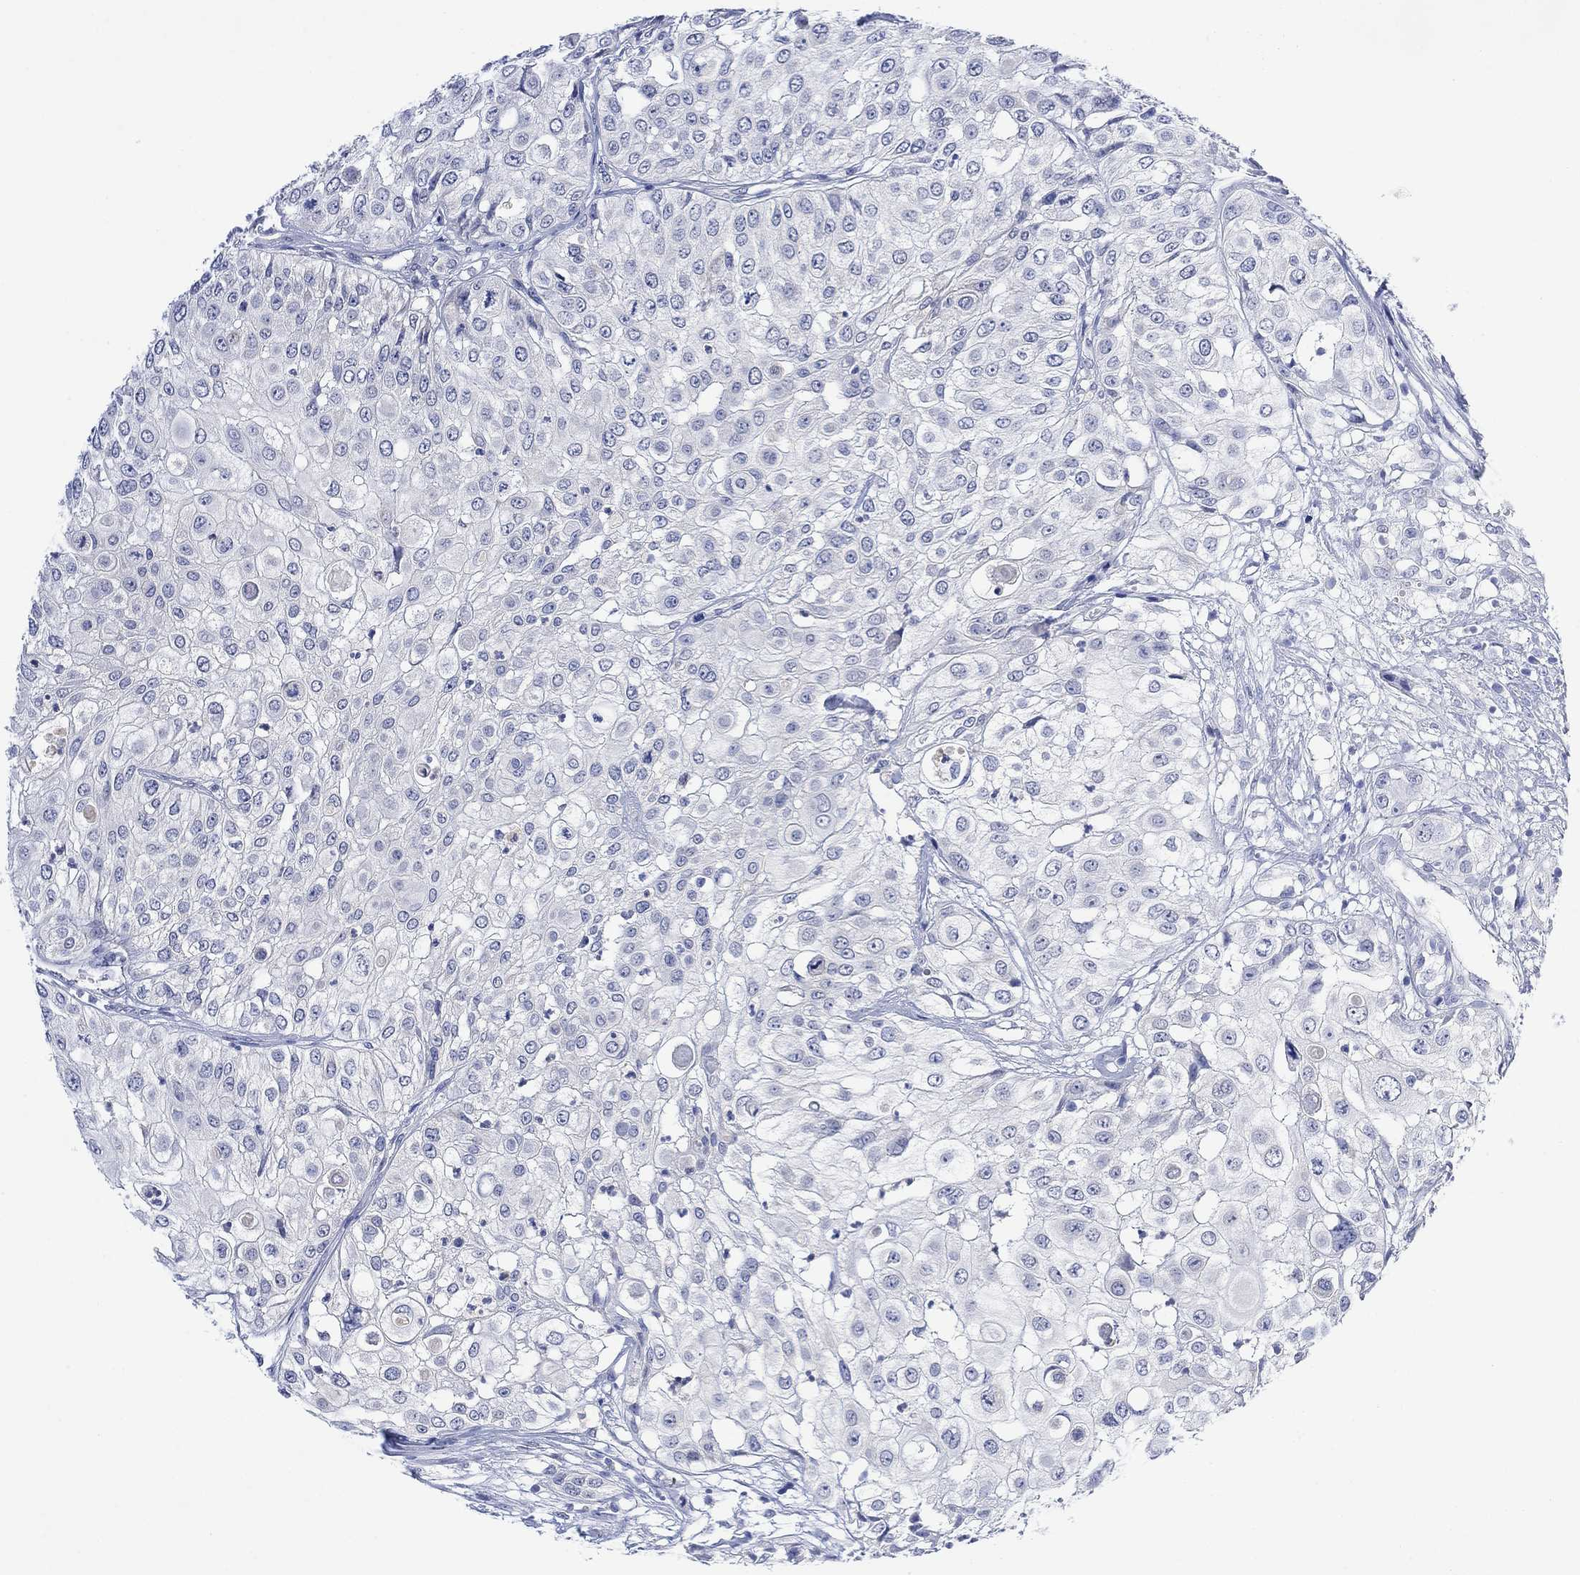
{"staining": {"intensity": "negative", "quantity": "none", "location": "none"}, "tissue": "urothelial cancer", "cell_type": "Tumor cells", "image_type": "cancer", "snomed": [{"axis": "morphology", "description": "Urothelial carcinoma, High grade"}, {"axis": "topography", "description": "Urinary bladder"}], "caption": "The immunohistochemistry (IHC) photomicrograph has no significant staining in tumor cells of urothelial carcinoma (high-grade) tissue.", "gene": "FBP2", "patient": {"sex": "female", "age": 79}}